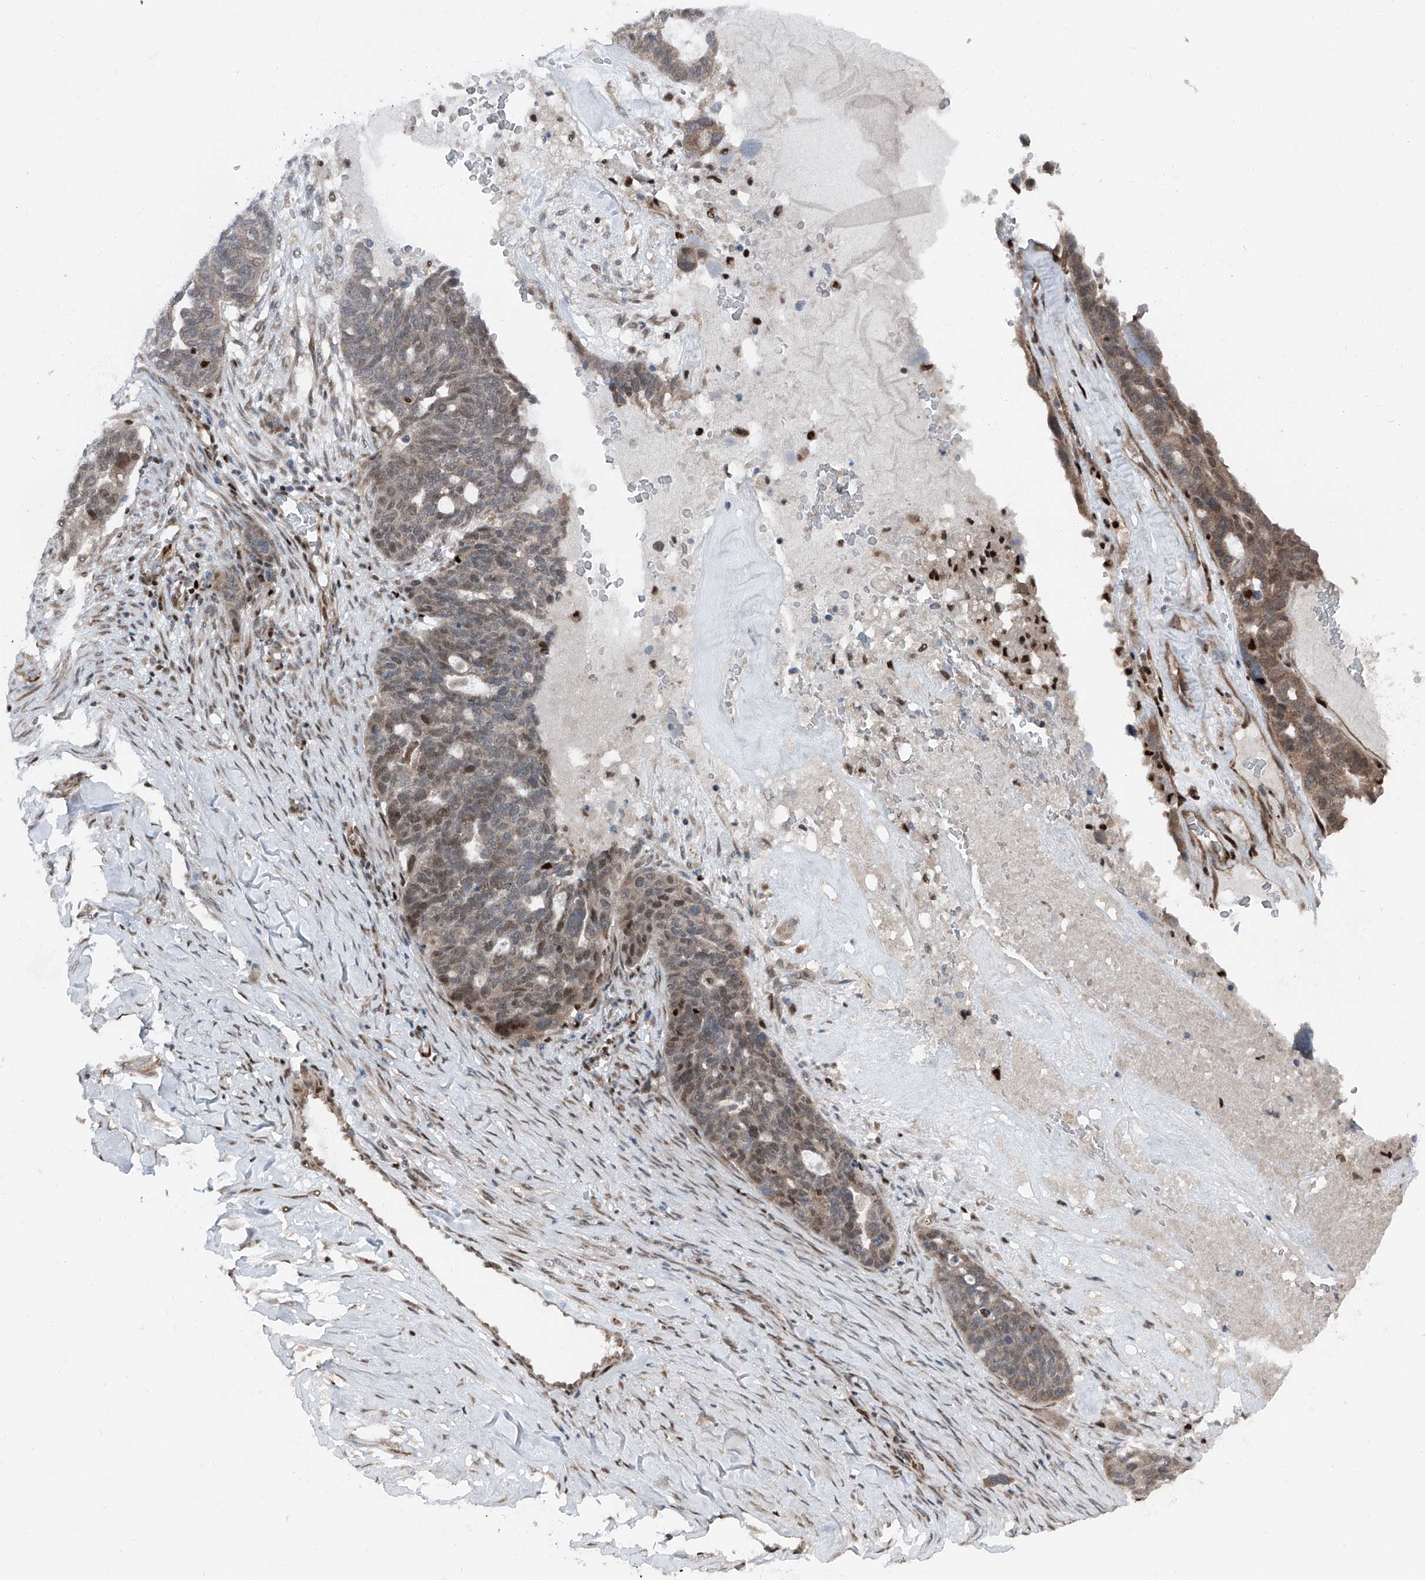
{"staining": {"intensity": "moderate", "quantity": "<25%", "location": "cytoplasmic/membranous,nuclear"}, "tissue": "ovarian cancer", "cell_type": "Tumor cells", "image_type": "cancer", "snomed": [{"axis": "morphology", "description": "Cystadenocarcinoma, serous, NOS"}, {"axis": "topography", "description": "Ovary"}], "caption": "Serous cystadenocarcinoma (ovarian) stained for a protein exhibits moderate cytoplasmic/membranous and nuclear positivity in tumor cells.", "gene": "FKBP5", "patient": {"sex": "female", "age": 59}}